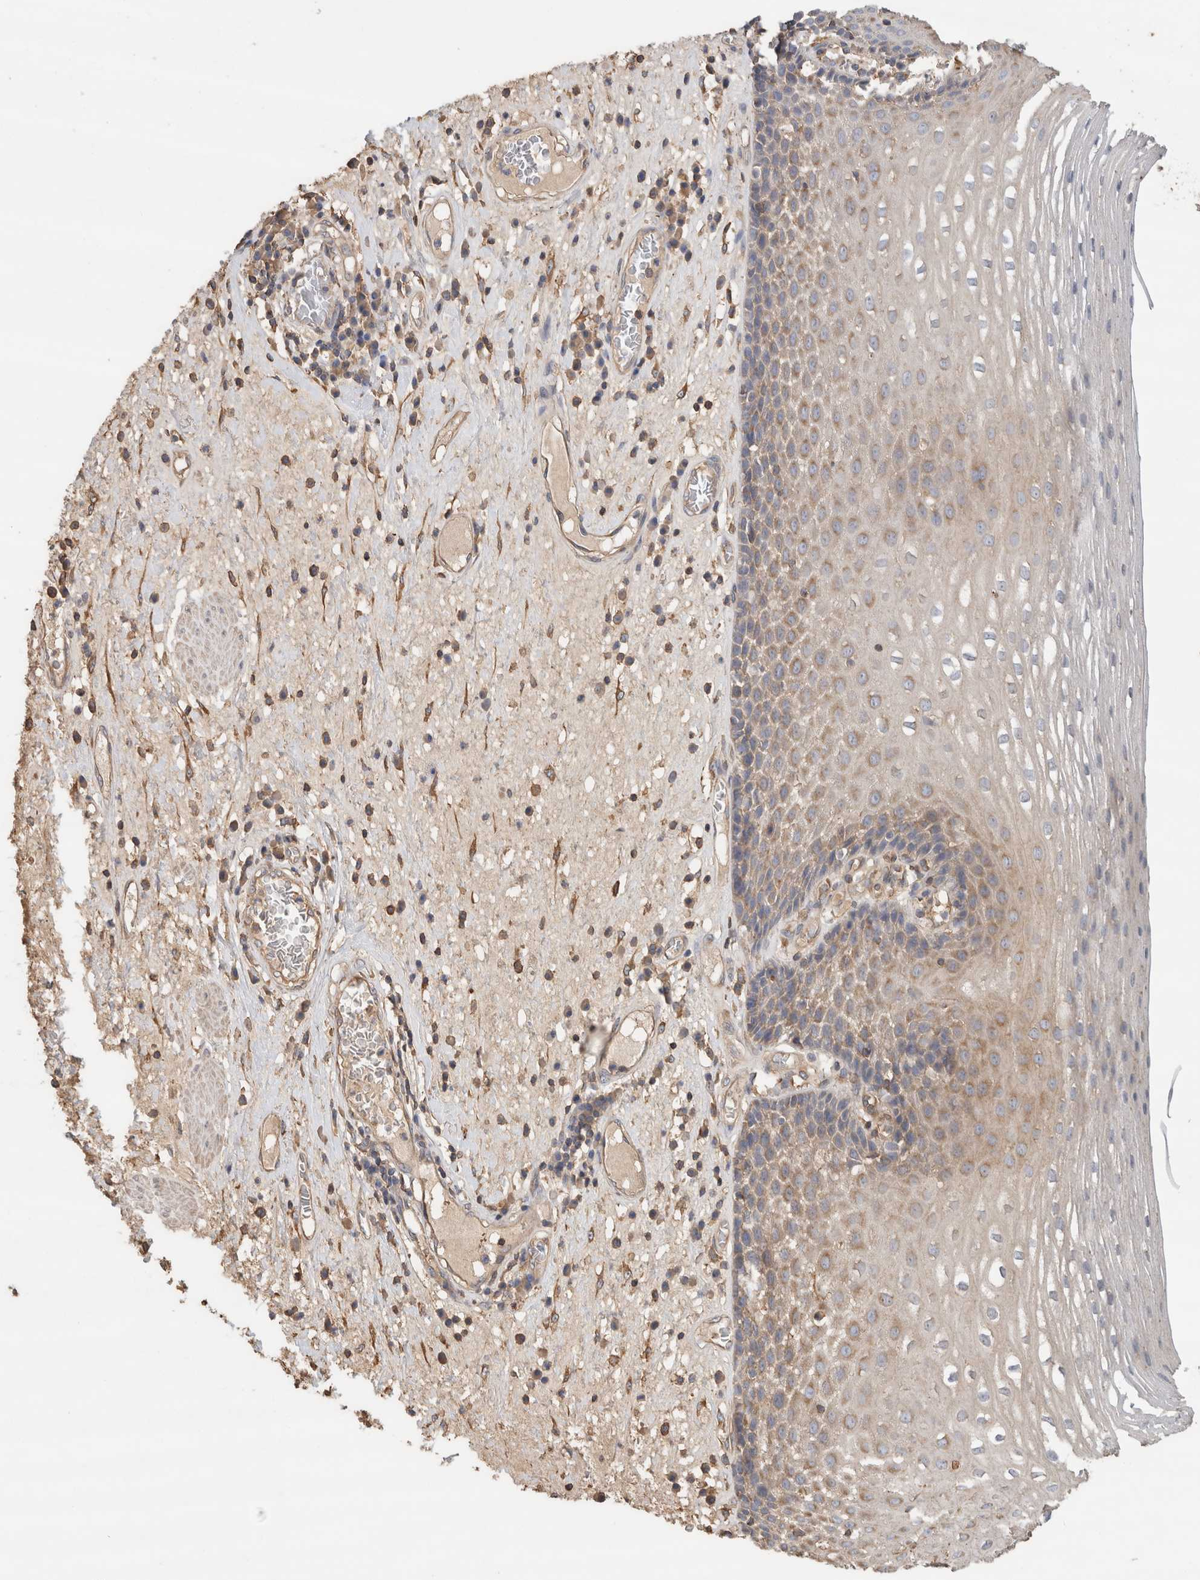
{"staining": {"intensity": "moderate", "quantity": ">75%", "location": "cytoplasmic/membranous"}, "tissue": "esophagus", "cell_type": "Squamous epithelial cells", "image_type": "normal", "snomed": [{"axis": "morphology", "description": "Normal tissue, NOS"}, {"axis": "morphology", "description": "Adenocarcinoma, NOS"}, {"axis": "topography", "description": "Esophagus"}], "caption": "Immunohistochemistry (IHC) of benign human esophagus demonstrates medium levels of moderate cytoplasmic/membranous positivity in about >75% of squamous epithelial cells.", "gene": "EIF4G3", "patient": {"sex": "male", "age": 62}}